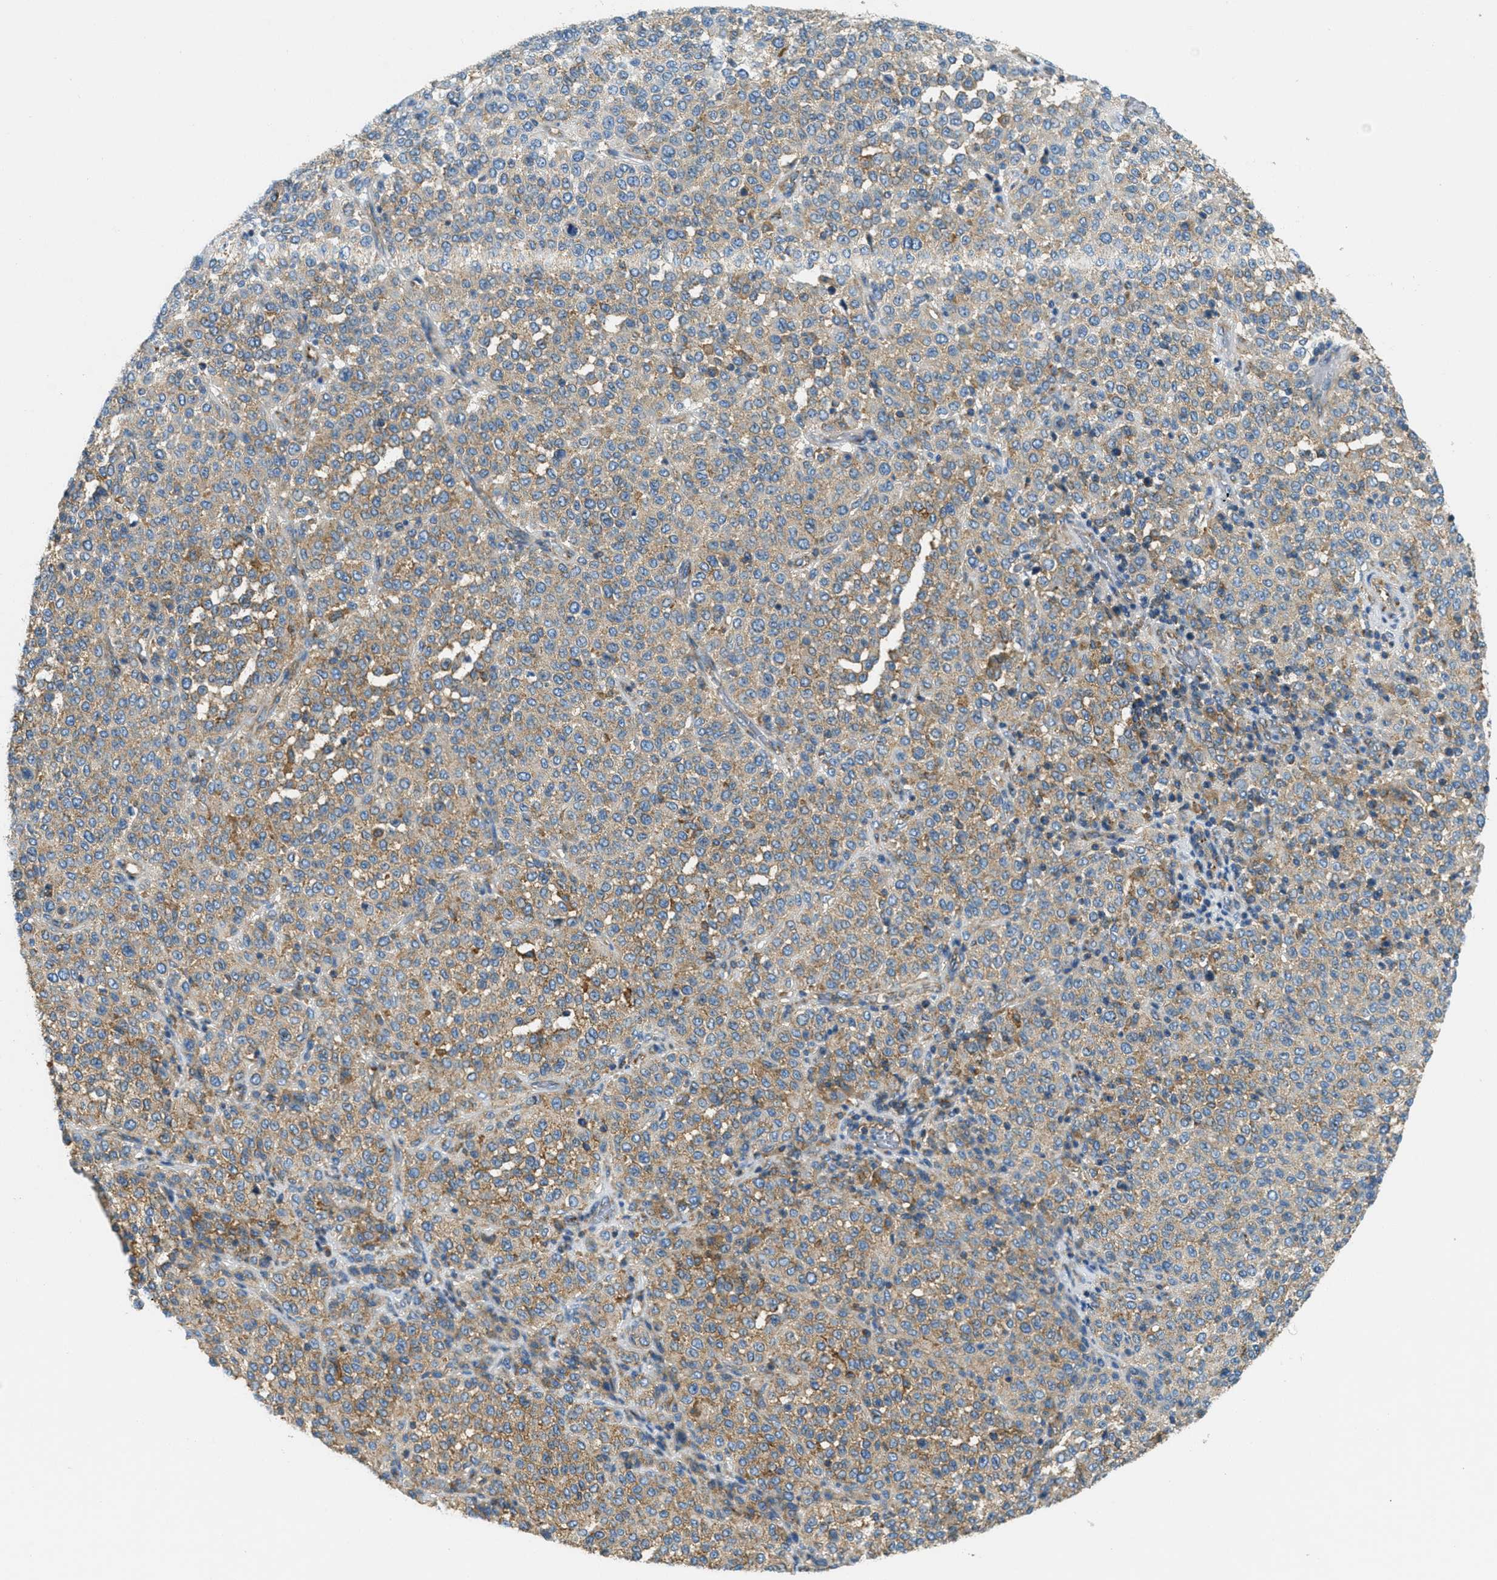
{"staining": {"intensity": "weak", "quantity": ">75%", "location": "cytoplasmic/membranous"}, "tissue": "melanoma", "cell_type": "Tumor cells", "image_type": "cancer", "snomed": [{"axis": "morphology", "description": "Malignant melanoma, Metastatic site"}, {"axis": "topography", "description": "Pancreas"}], "caption": "Protein staining displays weak cytoplasmic/membranous positivity in approximately >75% of tumor cells in melanoma.", "gene": "AP2B1", "patient": {"sex": "female", "age": 30}}